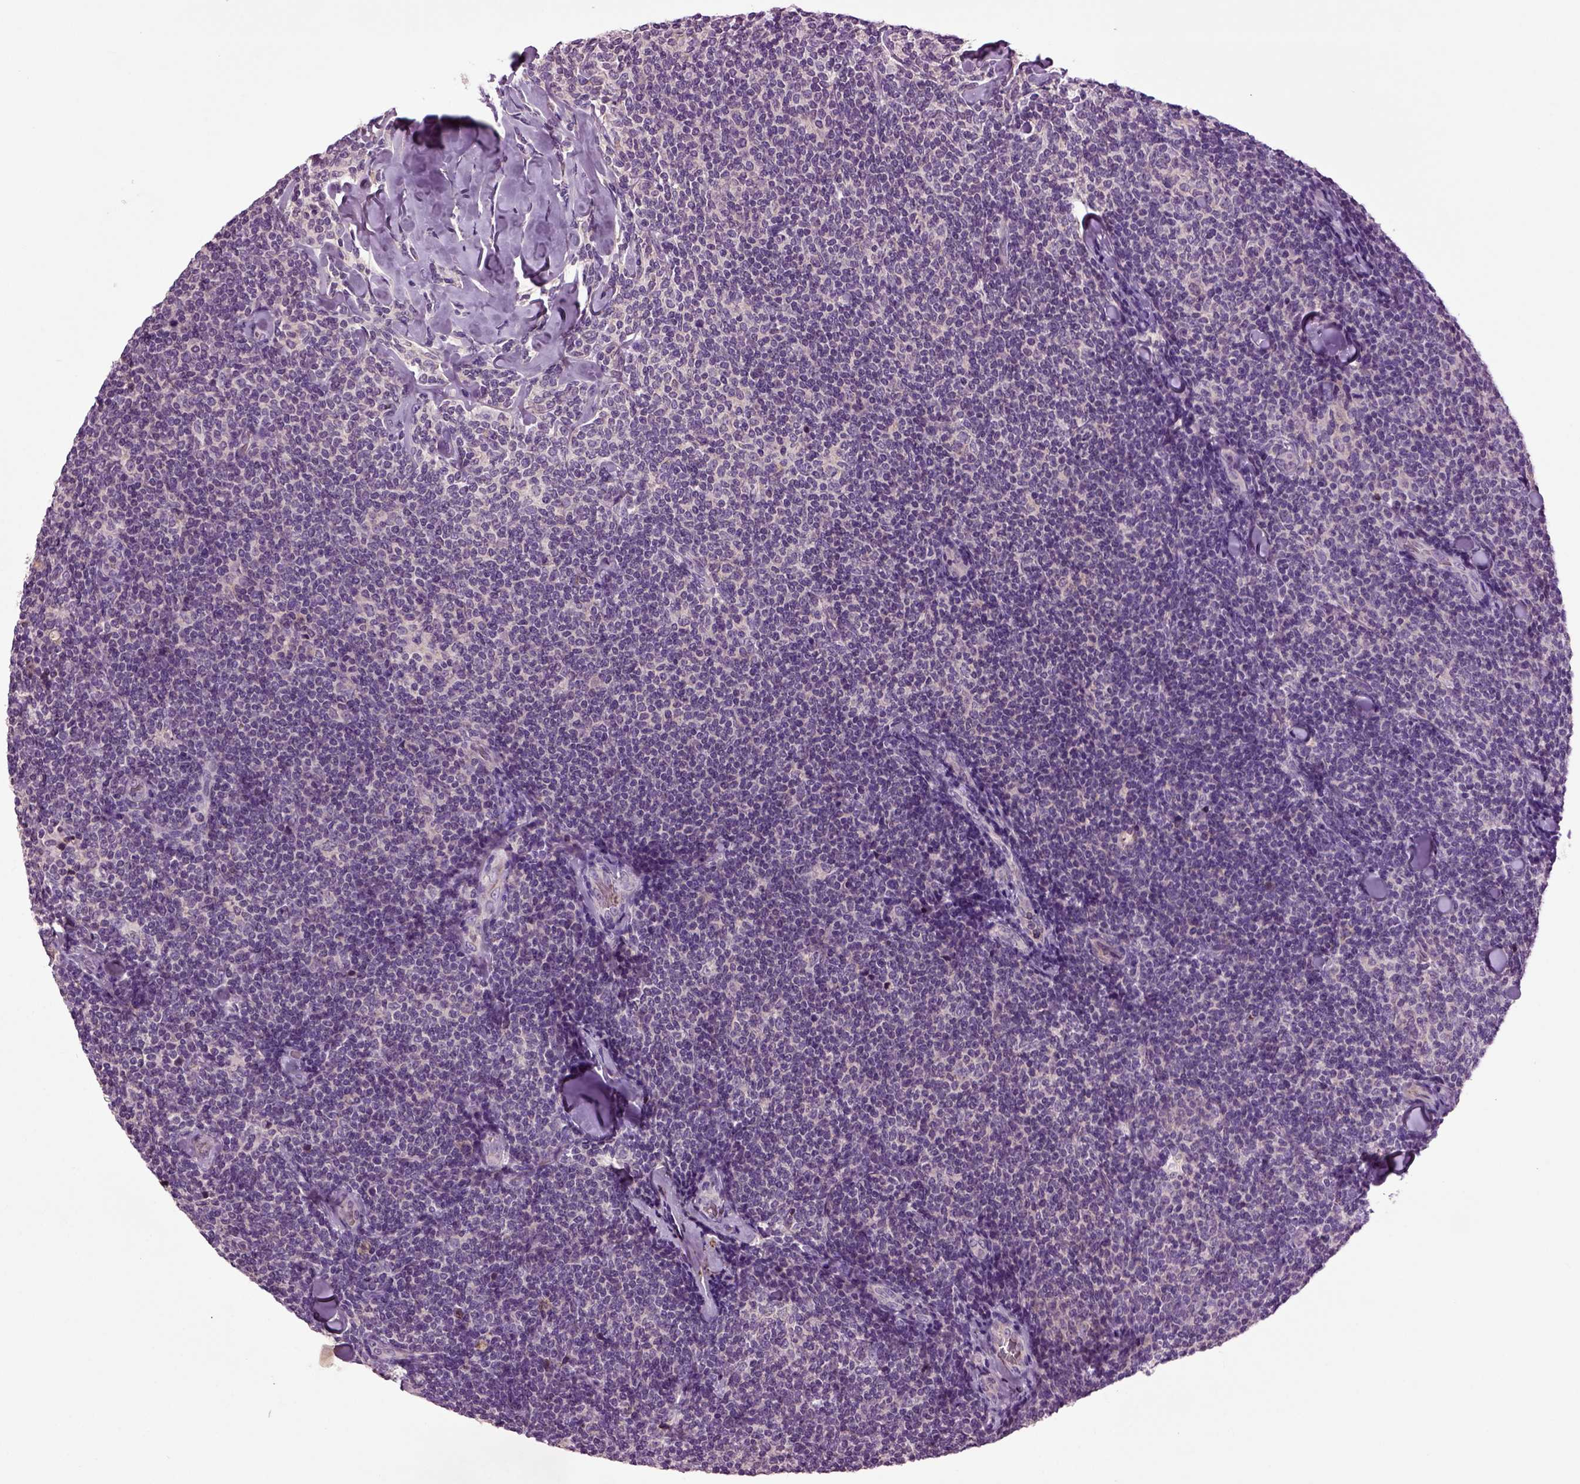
{"staining": {"intensity": "negative", "quantity": "none", "location": "none"}, "tissue": "lymphoma", "cell_type": "Tumor cells", "image_type": "cancer", "snomed": [{"axis": "morphology", "description": "Malignant lymphoma, non-Hodgkin's type, Low grade"}, {"axis": "topography", "description": "Lymph node"}], "caption": "High magnification brightfield microscopy of low-grade malignant lymphoma, non-Hodgkin's type stained with DAB (3,3'-diaminobenzidine) (brown) and counterstained with hematoxylin (blue): tumor cells show no significant staining.", "gene": "SPON1", "patient": {"sex": "female", "age": 56}}